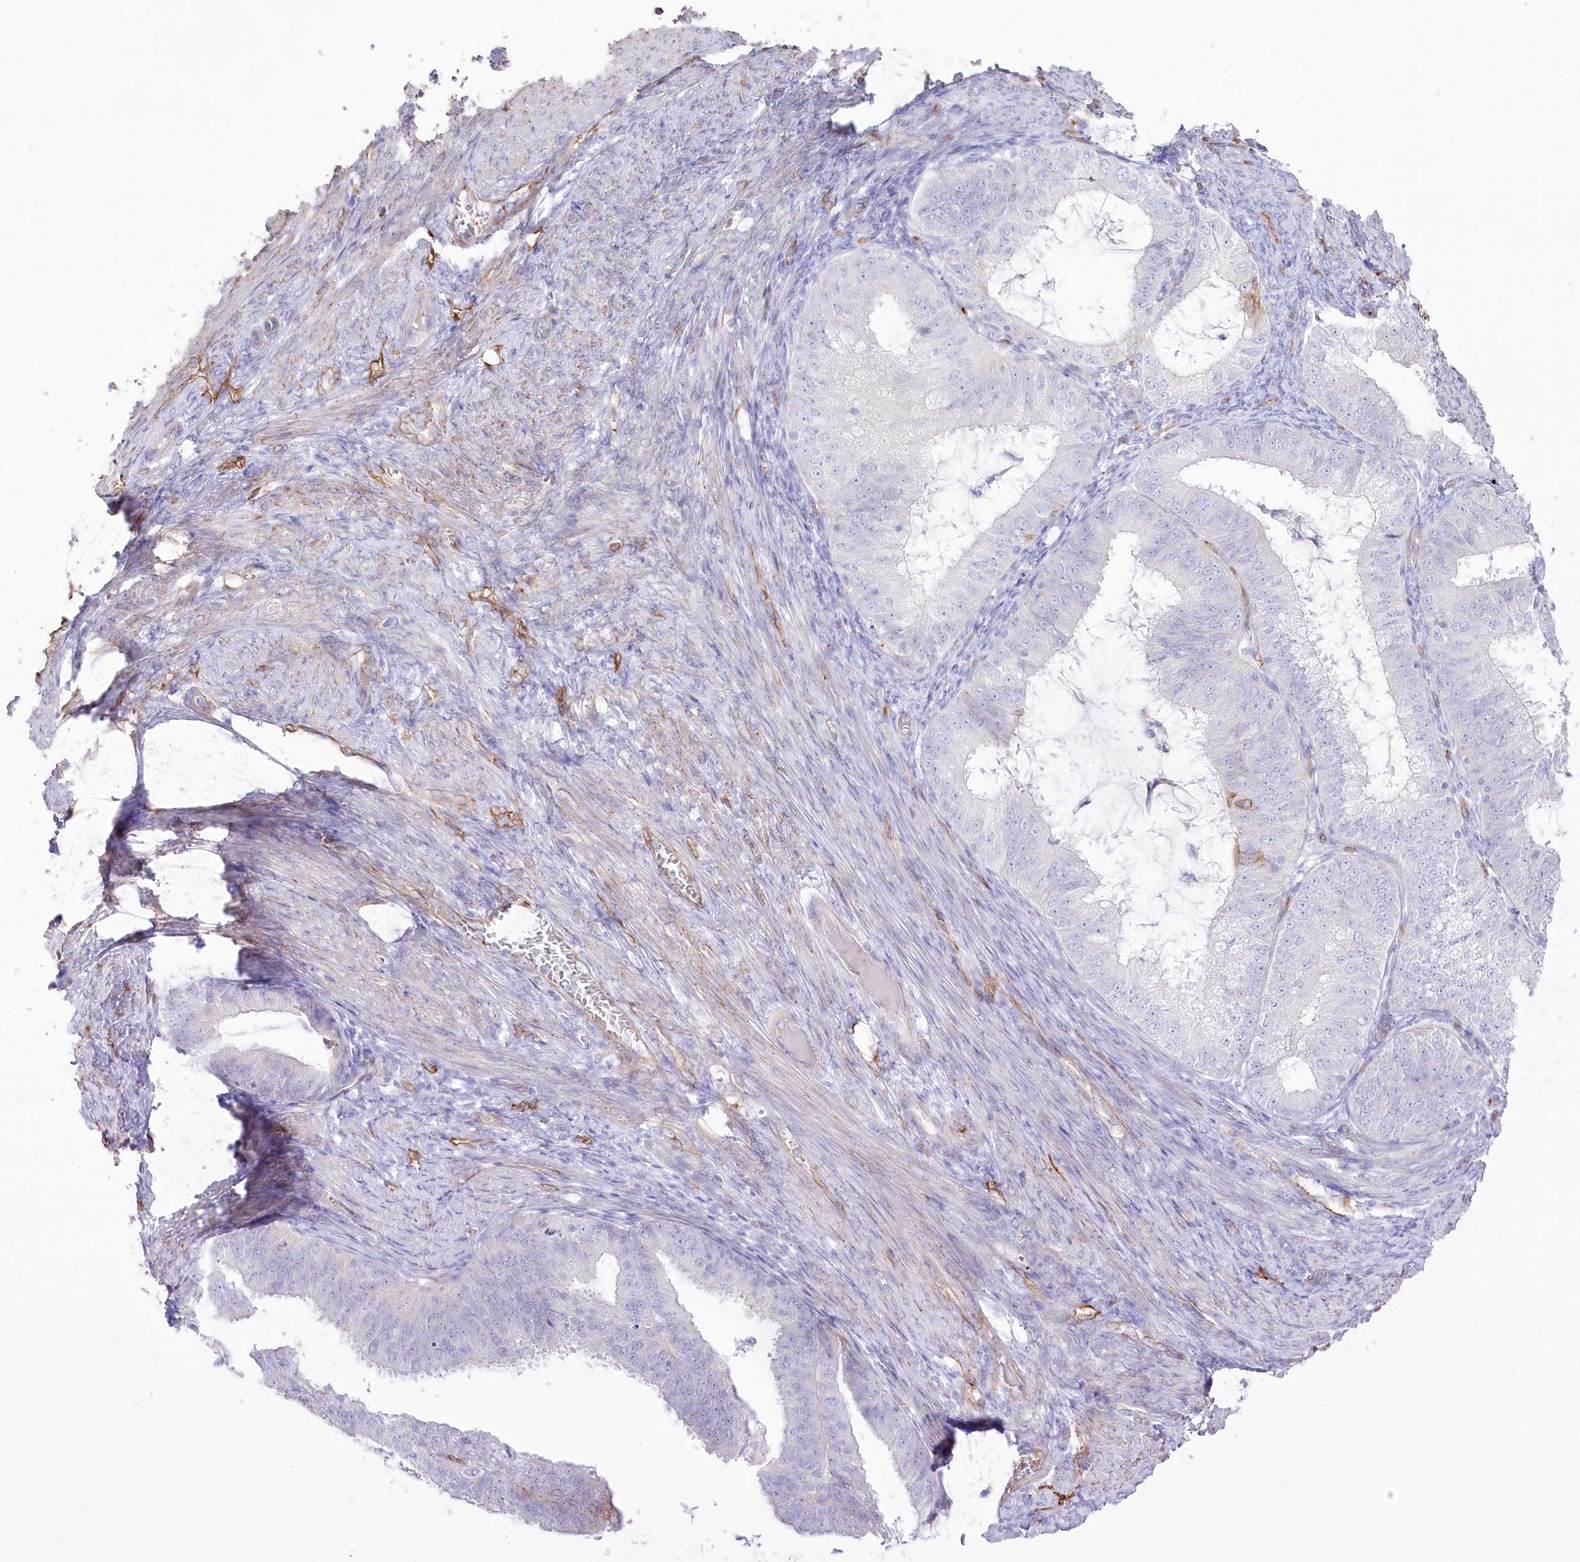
{"staining": {"intensity": "moderate", "quantity": "<25%", "location": "cytoplasmic/membranous"}, "tissue": "endometrial cancer", "cell_type": "Tumor cells", "image_type": "cancer", "snomed": [{"axis": "morphology", "description": "Adenocarcinoma, NOS"}, {"axis": "topography", "description": "Endometrium"}], "caption": "Immunohistochemistry photomicrograph of human endometrial cancer stained for a protein (brown), which reveals low levels of moderate cytoplasmic/membranous expression in approximately <25% of tumor cells.", "gene": "SLC39A10", "patient": {"sex": "female", "age": 51}}